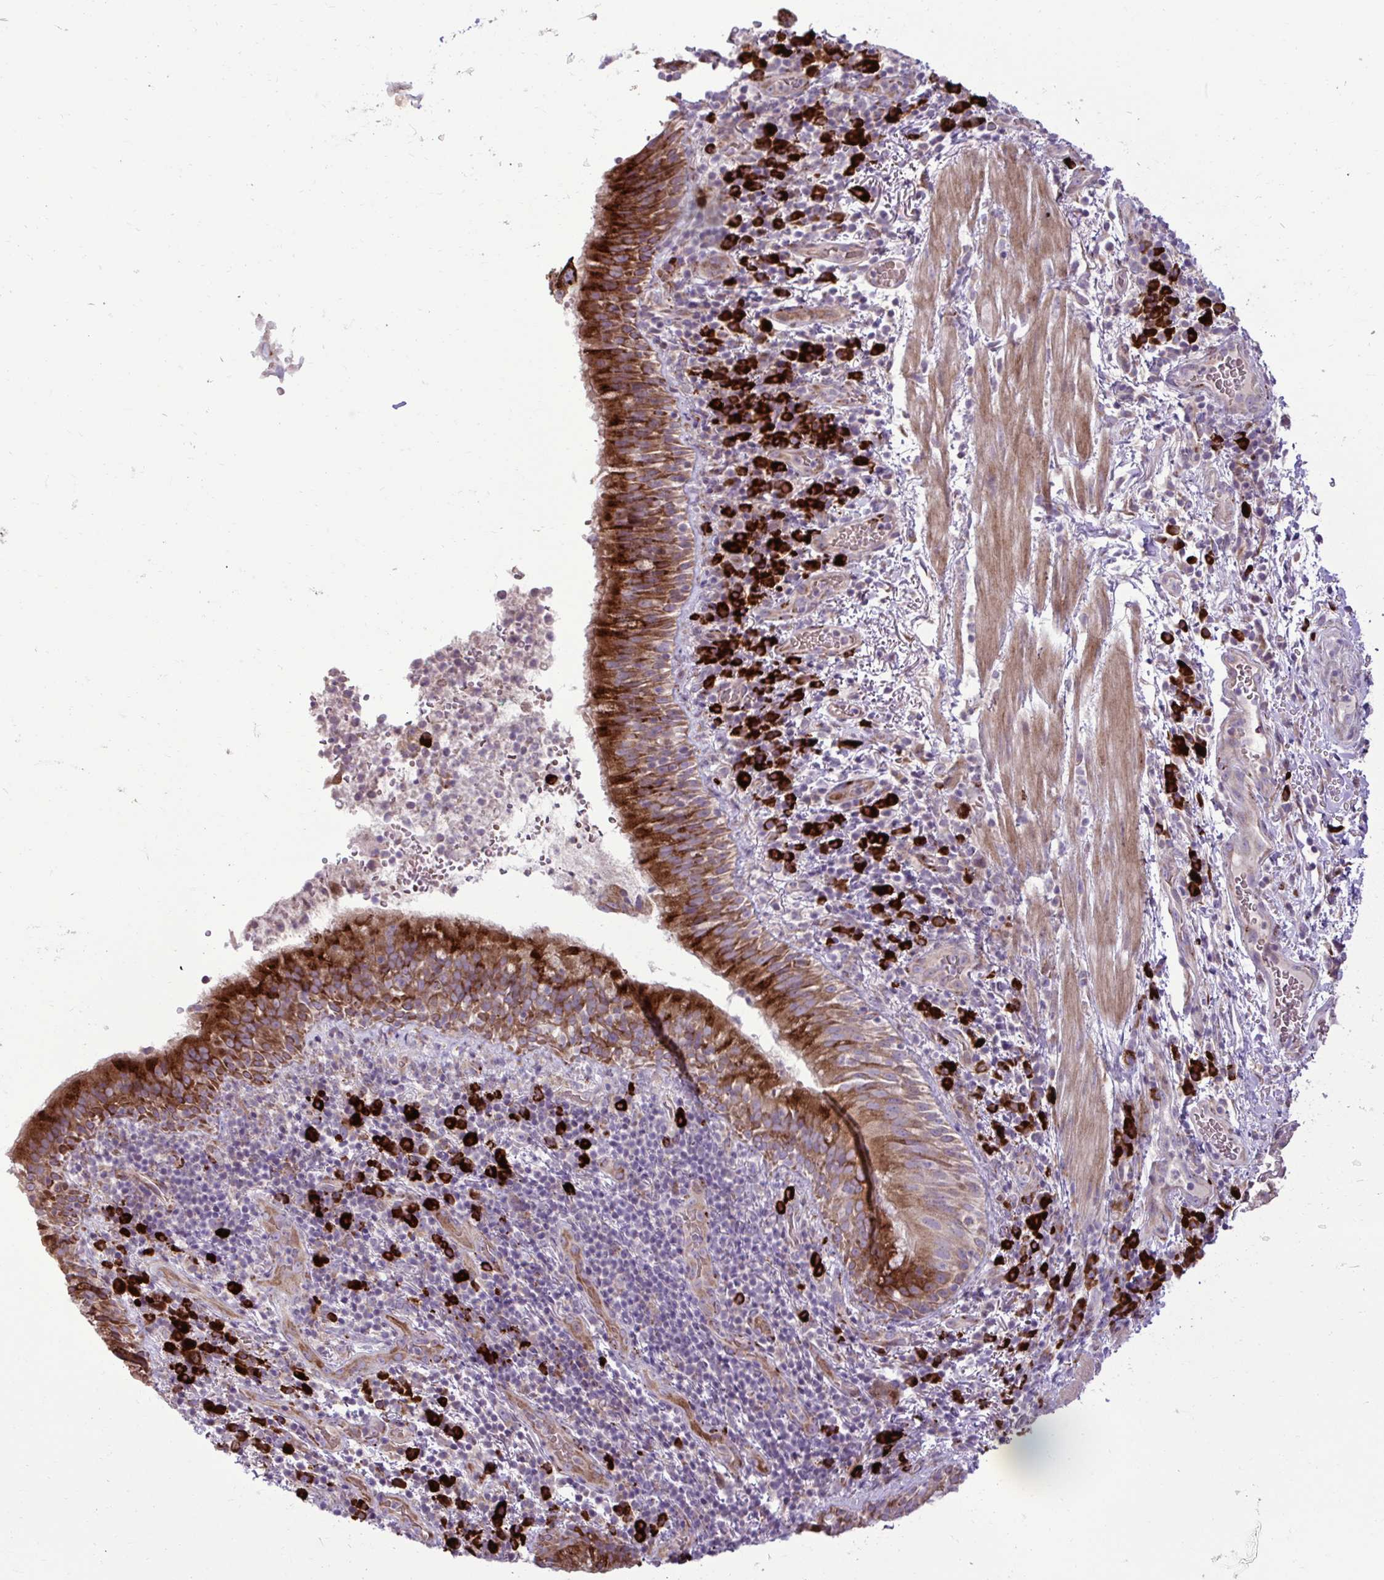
{"staining": {"intensity": "strong", "quantity": ">75%", "location": "cytoplasmic/membranous"}, "tissue": "bronchus", "cell_type": "Respiratory epithelial cells", "image_type": "normal", "snomed": [{"axis": "morphology", "description": "Normal tissue, NOS"}, {"axis": "topography", "description": "Lymph node"}, {"axis": "topography", "description": "Bronchus"}], "caption": "Bronchus stained with DAB (3,3'-diaminobenzidine) immunohistochemistry displays high levels of strong cytoplasmic/membranous positivity in approximately >75% of respiratory epithelial cells.", "gene": "LIMS1", "patient": {"sex": "male", "age": 56}}